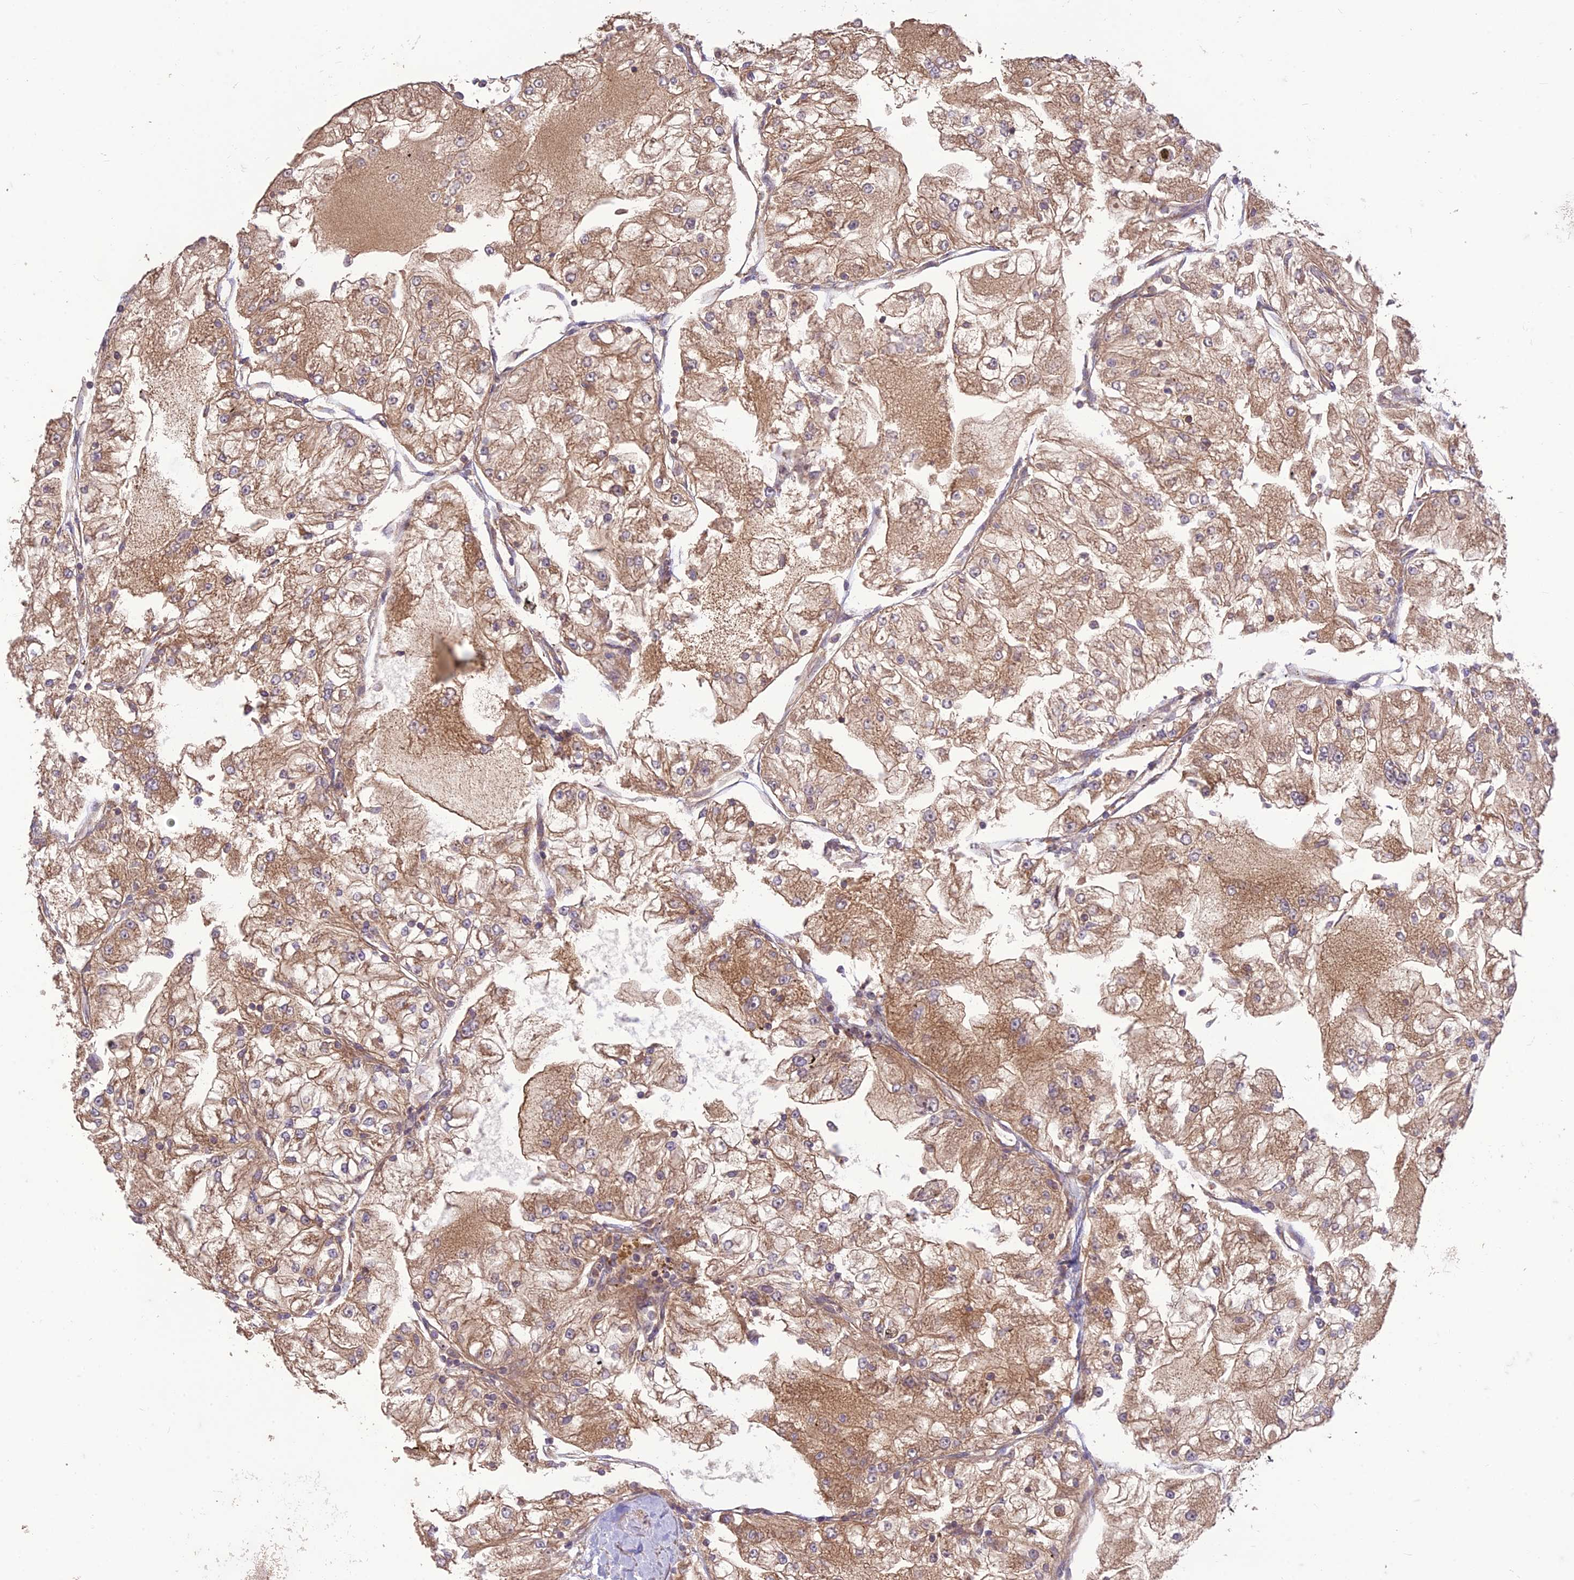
{"staining": {"intensity": "moderate", "quantity": ">75%", "location": "cytoplasmic/membranous"}, "tissue": "renal cancer", "cell_type": "Tumor cells", "image_type": "cancer", "snomed": [{"axis": "morphology", "description": "Adenocarcinoma, NOS"}, {"axis": "topography", "description": "Kidney"}], "caption": "A brown stain highlights moderate cytoplasmic/membranous expression of a protein in renal cancer (adenocarcinoma) tumor cells. The protein of interest is stained brown, and the nuclei are stained in blue (DAB (3,3'-diaminobenzidine) IHC with brightfield microscopy, high magnification).", "gene": "TMEM131L", "patient": {"sex": "female", "age": 72}}